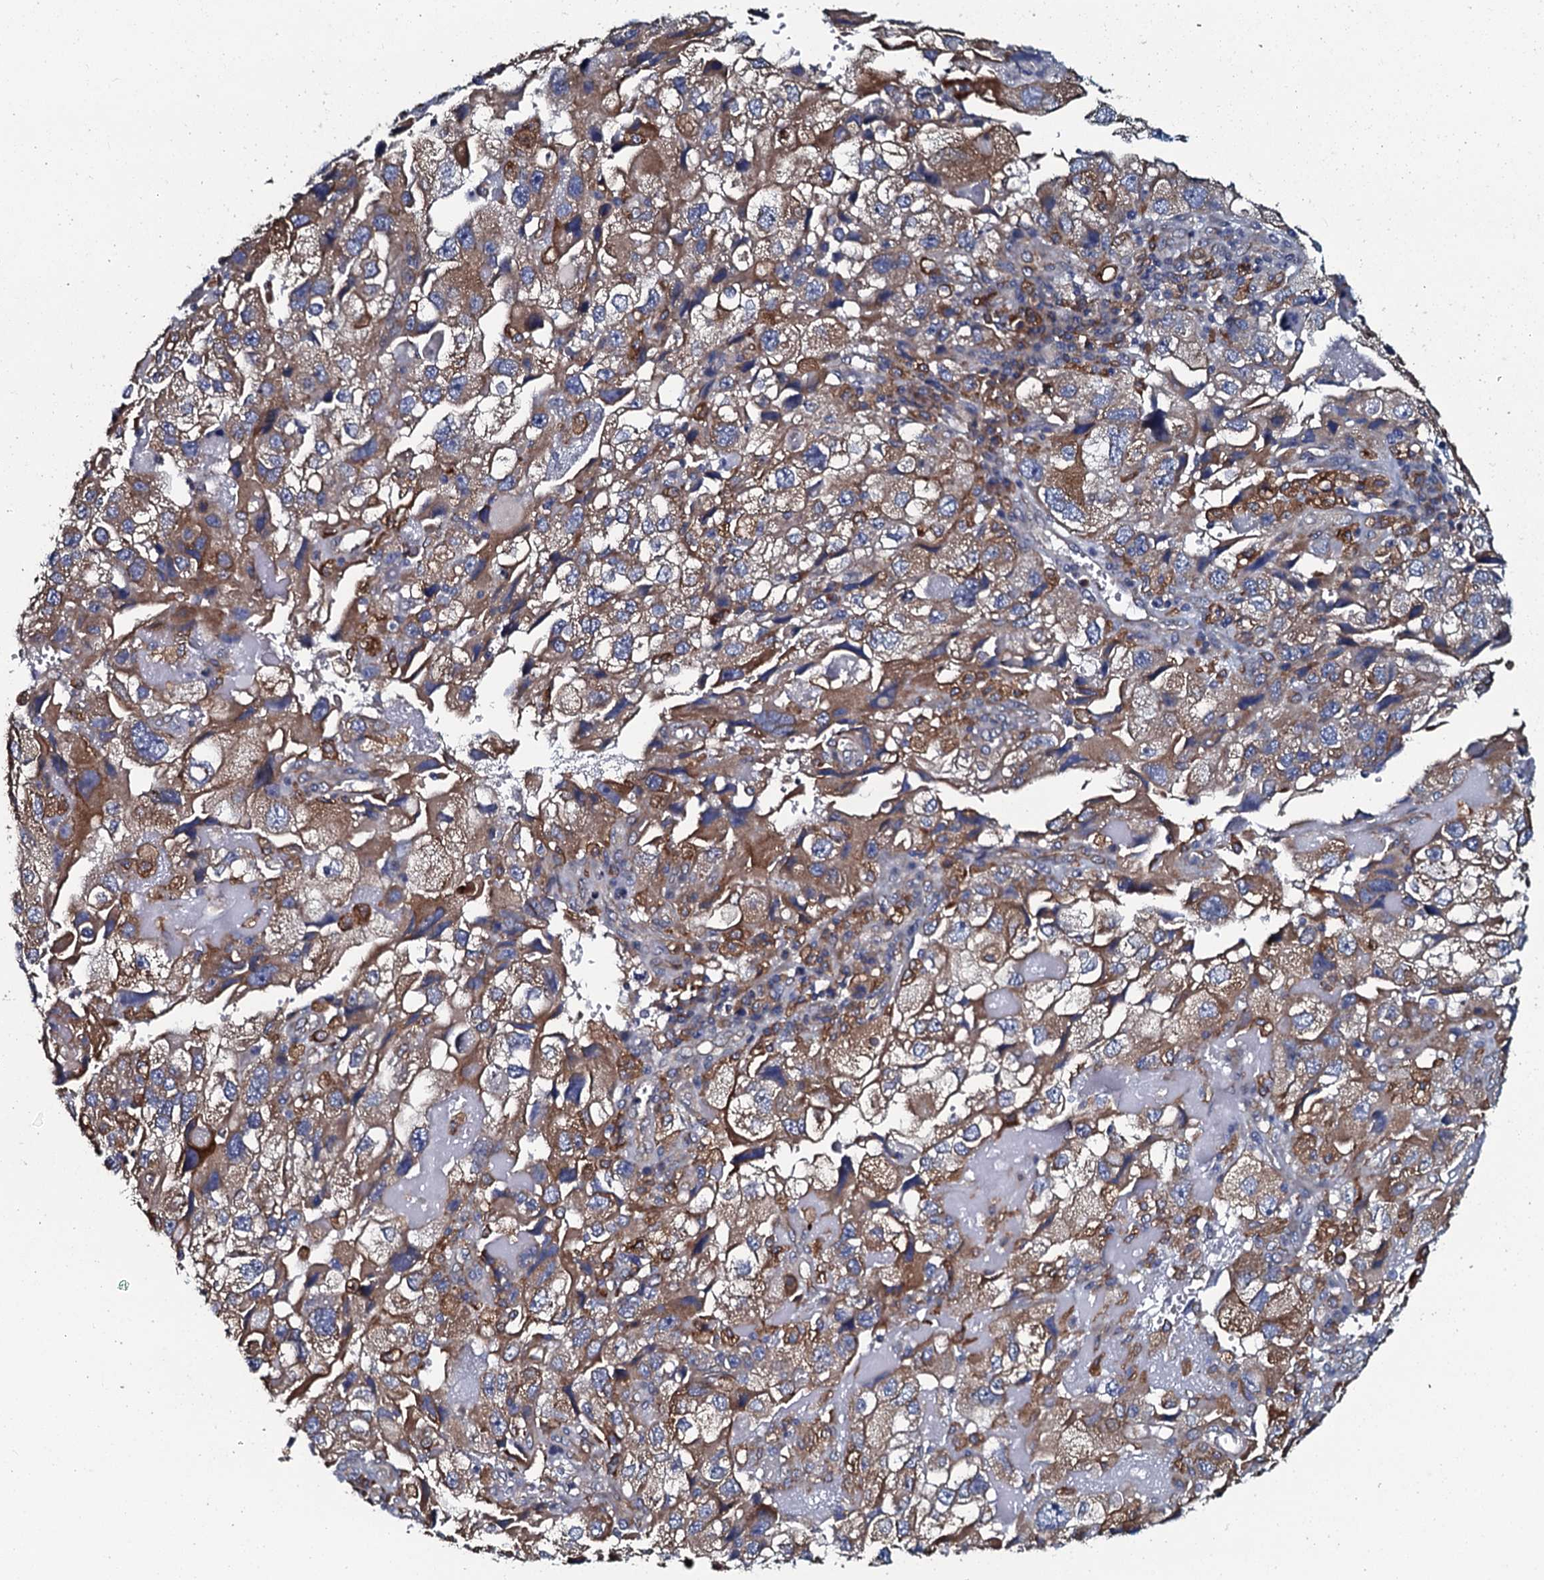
{"staining": {"intensity": "moderate", "quantity": ">75%", "location": "cytoplasmic/membranous"}, "tissue": "endometrial cancer", "cell_type": "Tumor cells", "image_type": "cancer", "snomed": [{"axis": "morphology", "description": "Adenocarcinoma, NOS"}, {"axis": "topography", "description": "Endometrium"}], "caption": "Human adenocarcinoma (endometrial) stained with a brown dye shows moderate cytoplasmic/membranous positive positivity in approximately >75% of tumor cells.", "gene": "TMEM151A", "patient": {"sex": "female", "age": 49}}